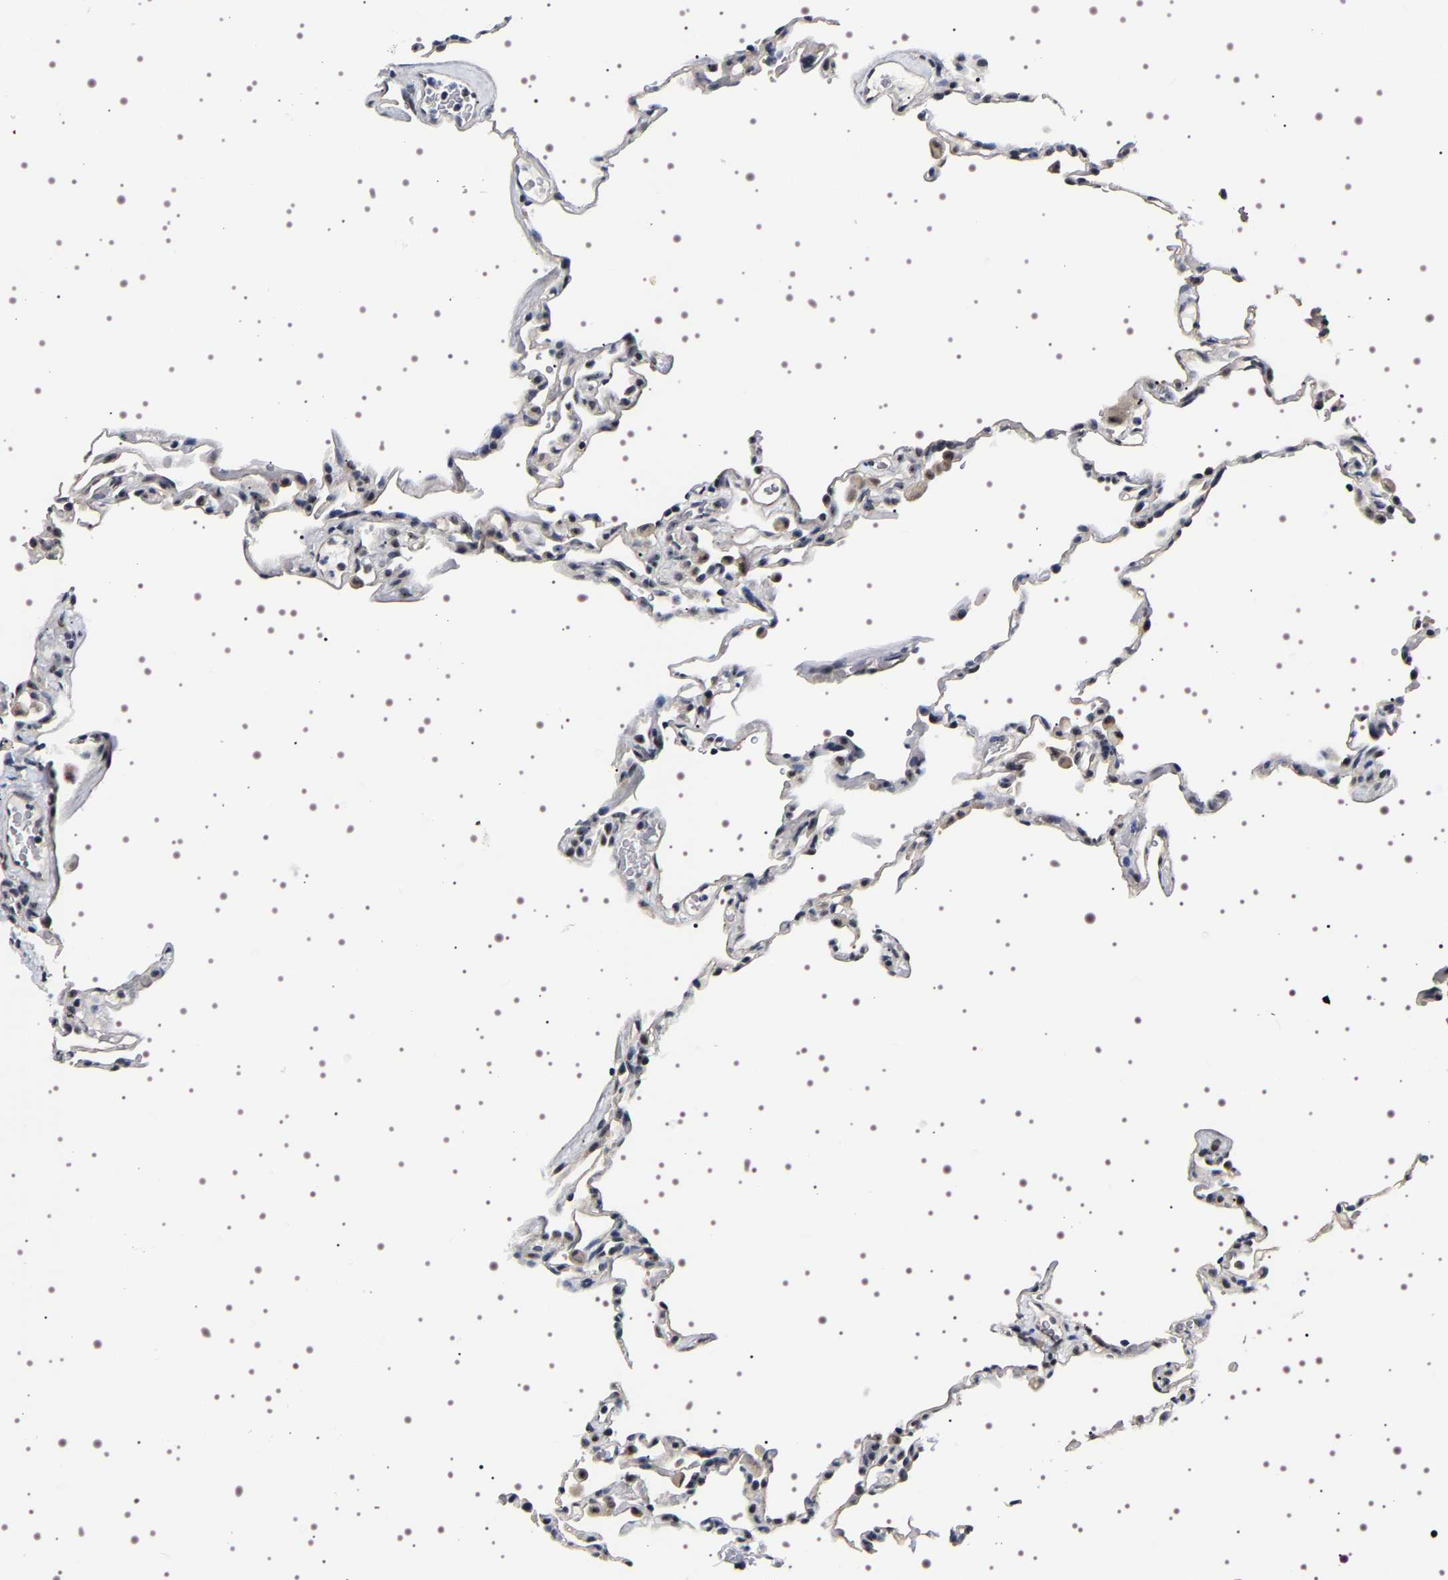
{"staining": {"intensity": "negative", "quantity": "none", "location": "none"}, "tissue": "lung", "cell_type": "Alveolar cells", "image_type": "normal", "snomed": [{"axis": "morphology", "description": "Normal tissue, NOS"}, {"axis": "topography", "description": "Lung"}], "caption": "Protein analysis of unremarkable lung demonstrates no significant expression in alveolar cells.", "gene": "GNL3", "patient": {"sex": "male", "age": 59}}